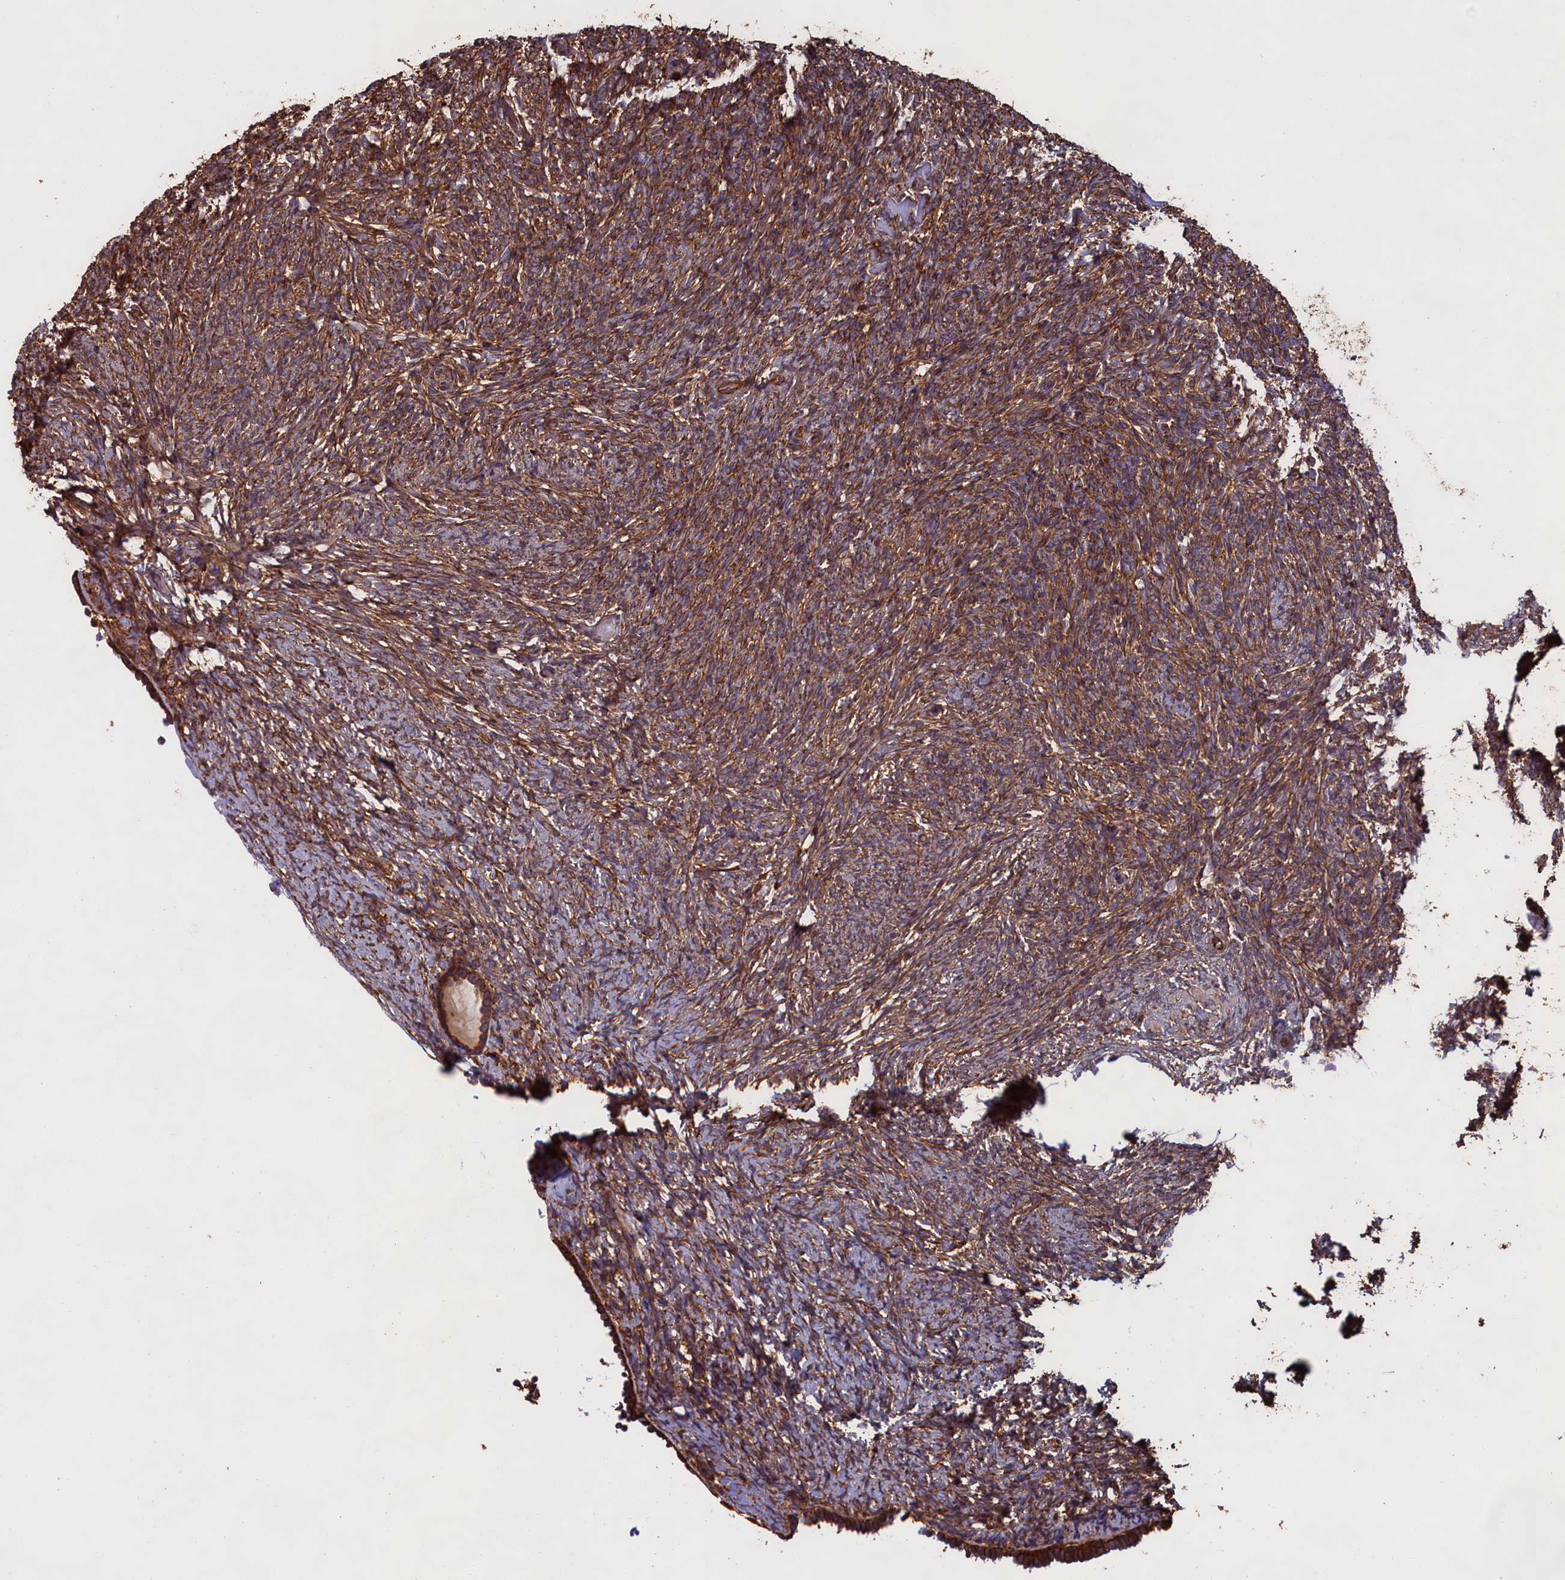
{"staining": {"intensity": "strong", "quantity": ">75%", "location": "cytoplasmic/membranous"}, "tissue": "ovary", "cell_type": "Follicle cells", "image_type": "normal", "snomed": [{"axis": "morphology", "description": "Normal tissue, NOS"}, {"axis": "topography", "description": "Ovary"}], "caption": "Human ovary stained for a protein (brown) displays strong cytoplasmic/membranous positive positivity in about >75% of follicle cells.", "gene": "CCDC124", "patient": {"sex": "female", "age": 60}}